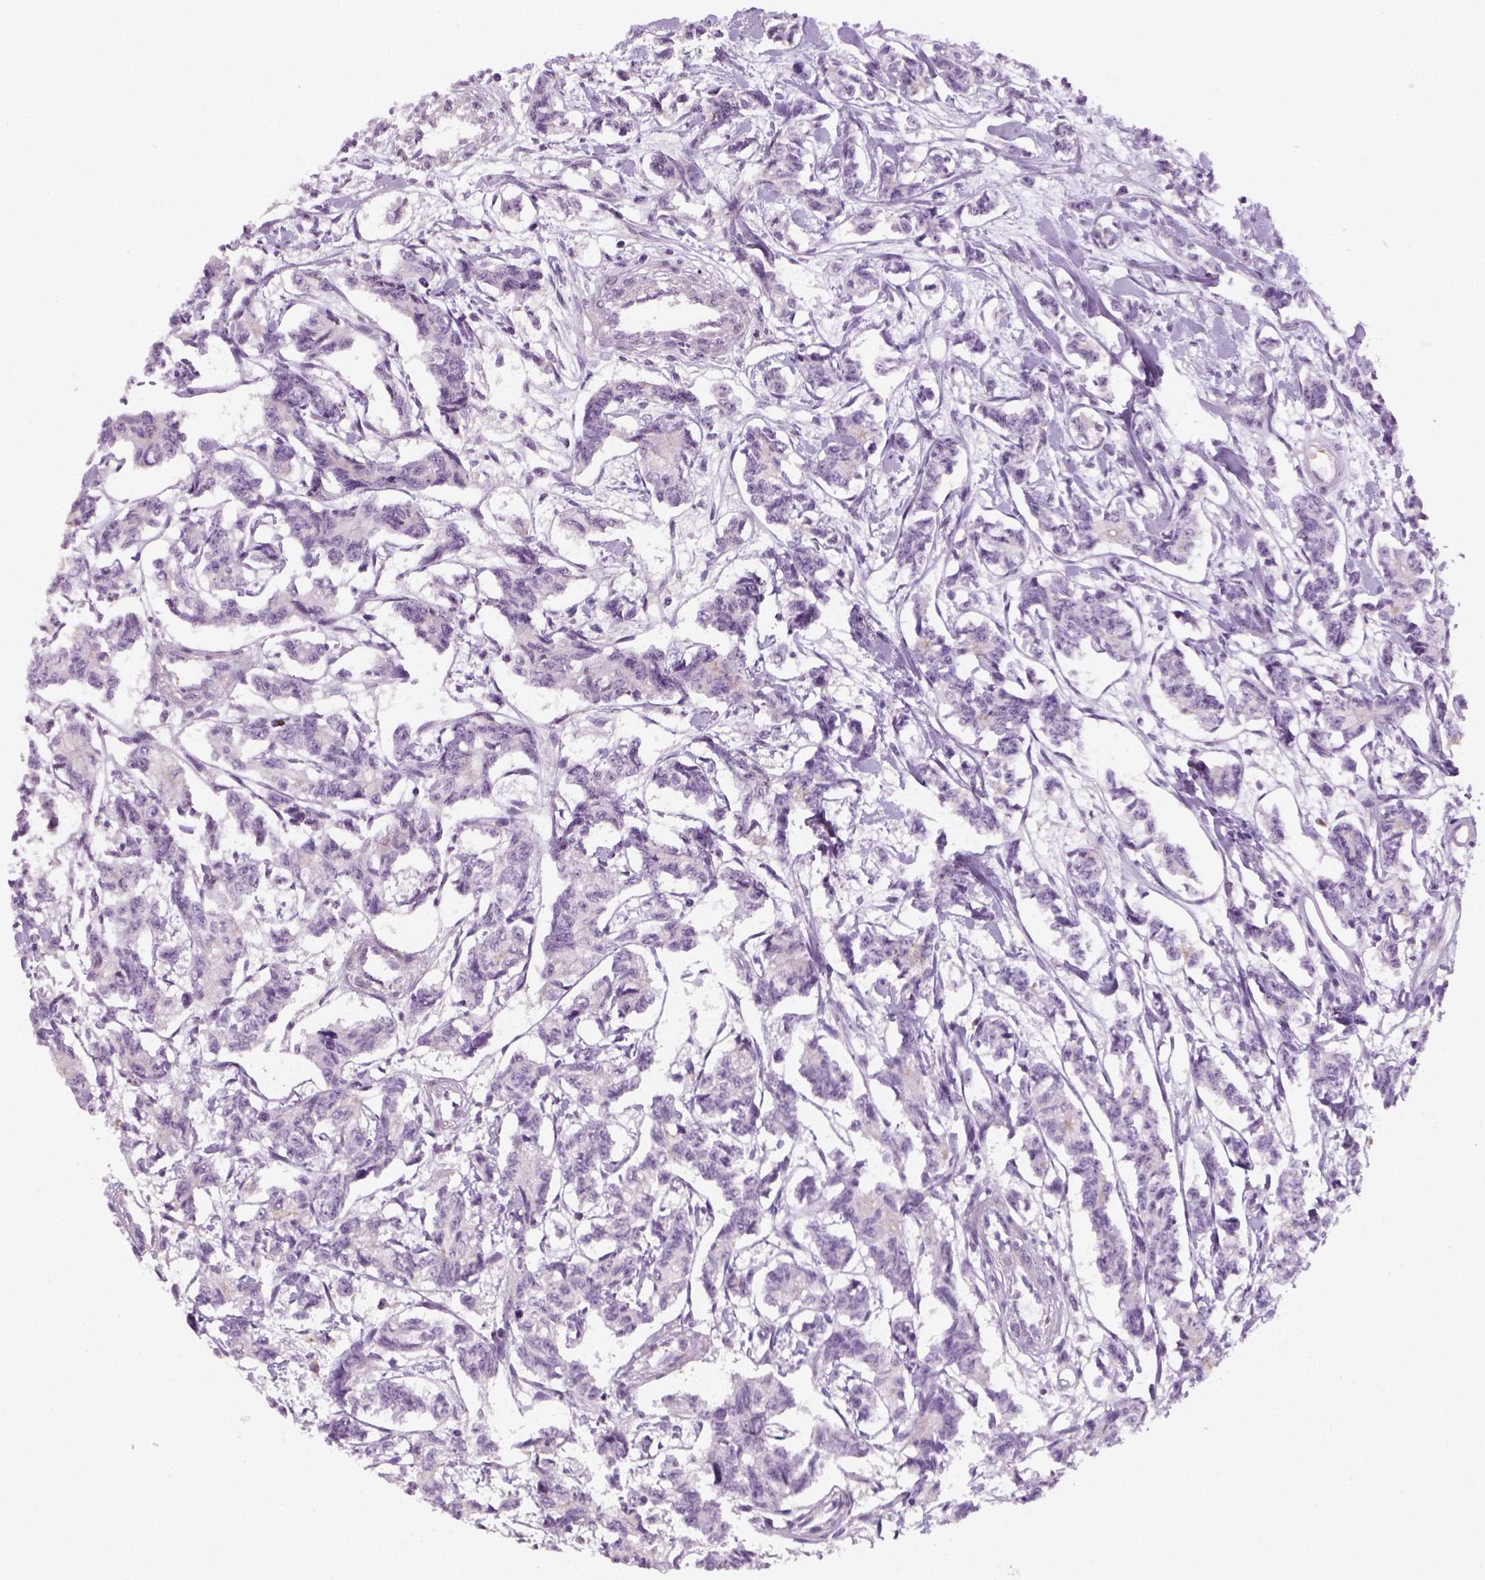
{"staining": {"intensity": "negative", "quantity": "none", "location": "none"}, "tissue": "carcinoid", "cell_type": "Tumor cells", "image_type": "cancer", "snomed": [{"axis": "morphology", "description": "Carcinoid, malignant, NOS"}, {"axis": "topography", "description": "Kidney"}], "caption": "Immunohistochemical staining of human malignant carcinoid demonstrates no significant staining in tumor cells.", "gene": "FAM163B", "patient": {"sex": "female", "age": 41}}